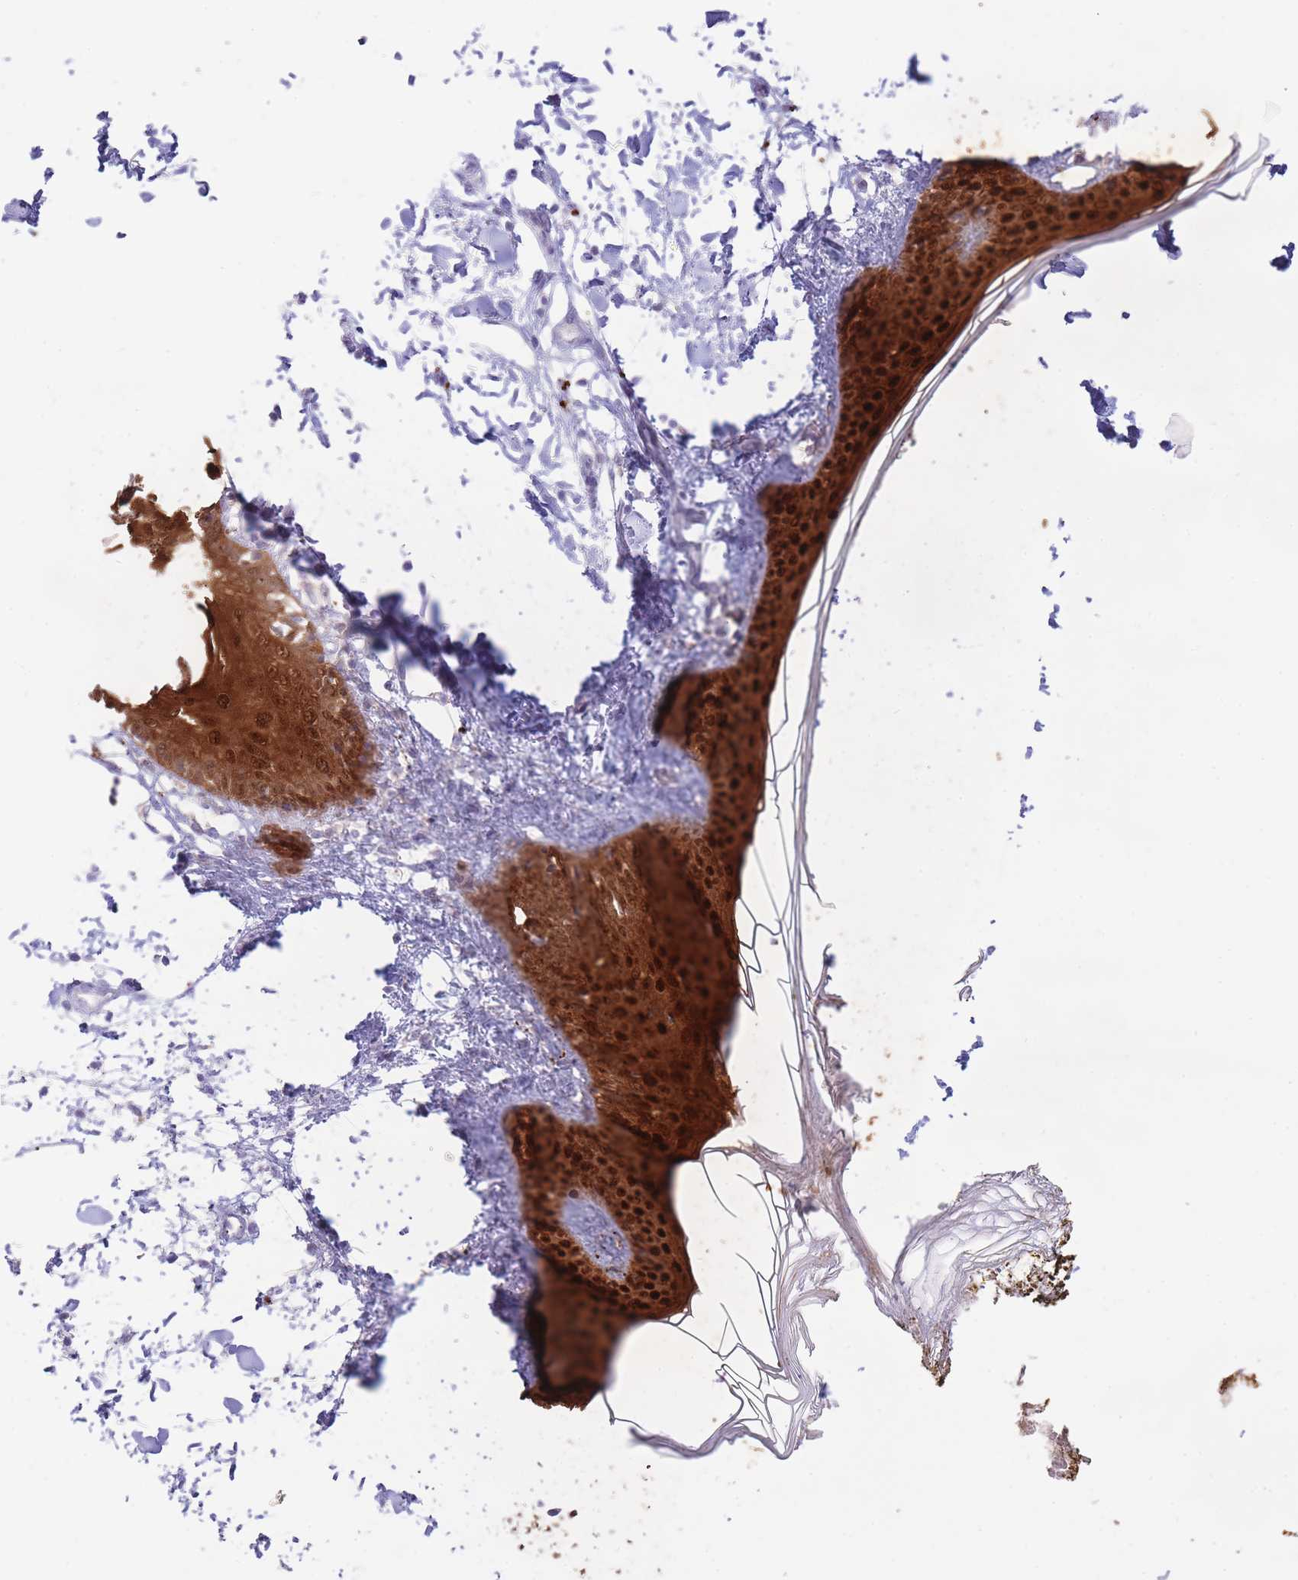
{"staining": {"intensity": "negative", "quantity": "none", "location": "none"}, "tissue": "skin", "cell_type": "Fibroblasts", "image_type": "normal", "snomed": [{"axis": "morphology", "description": "Normal tissue, NOS"}, {"axis": "topography", "description": "Skin"}], "caption": "Skin stained for a protein using immunohistochemistry shows no expression fibroblasts.", "gene": "FBXO46", "patient": {"sex": "female", "age": 34}}